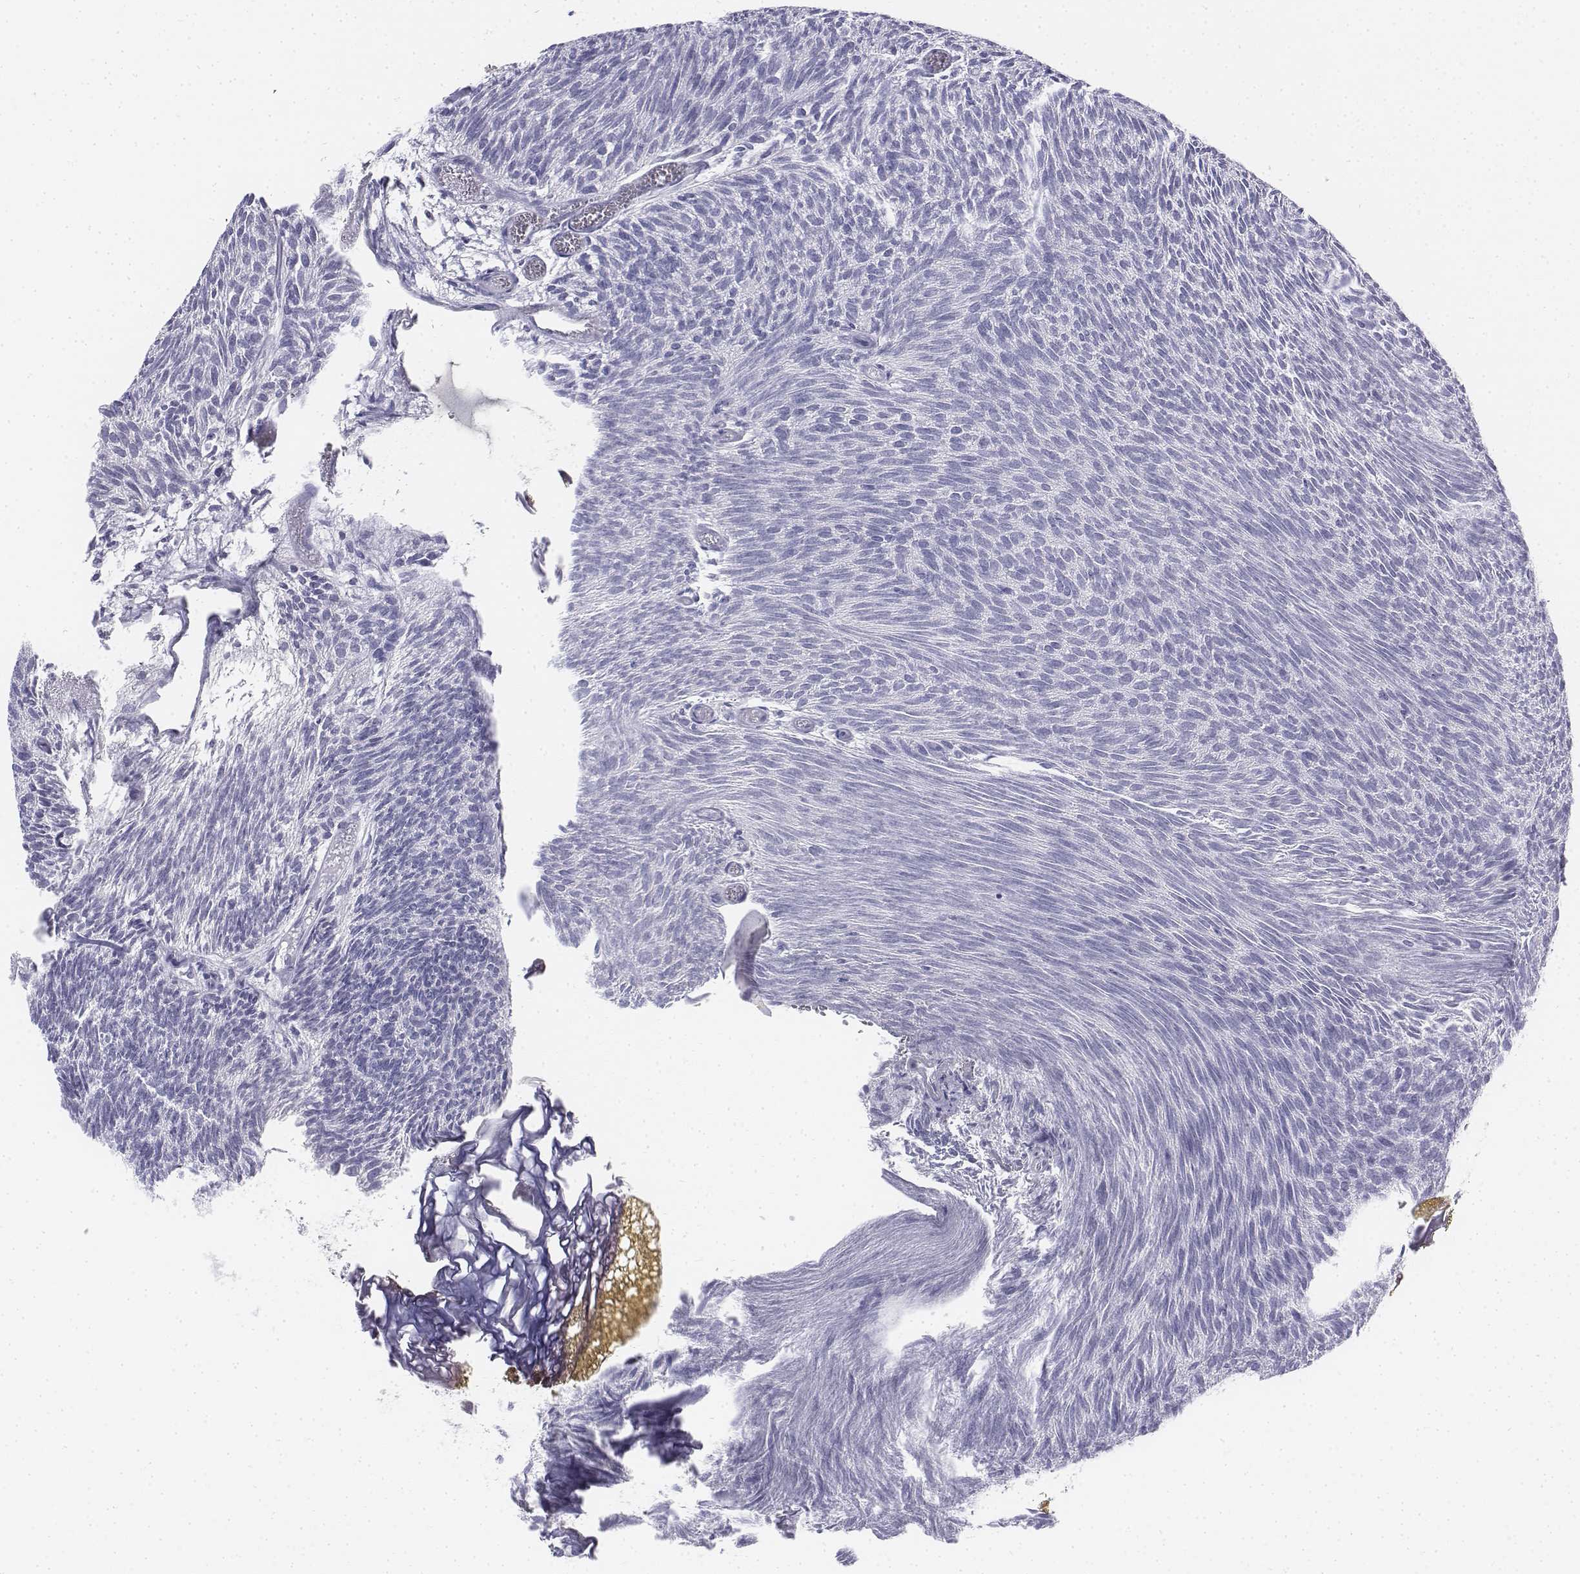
{"staining": {"intensity": "negative", "quantity": "none", "location": "none"}, "tissue": "urothelial cancer", "cell_type": "Tumor cells", "image_type": "cancer", "snomed": [{"axis": "morphology", "description": "Urothelial carcinoma, Low grade"}, {"axis": "topography", "description": "Urinary bladder"}], "caption": "Immunohistochemical staining of urothelial cancer reveals no significant staining in tumor cells. (Stains: DAB (3,3'-diaminobenzidine) immunohistochemistry with hematoxylin counter stain, Microscopy: brightfield microscopy at high magnification).", "gene": "PENK", "patient": {"sex": "male", "age": 77}}